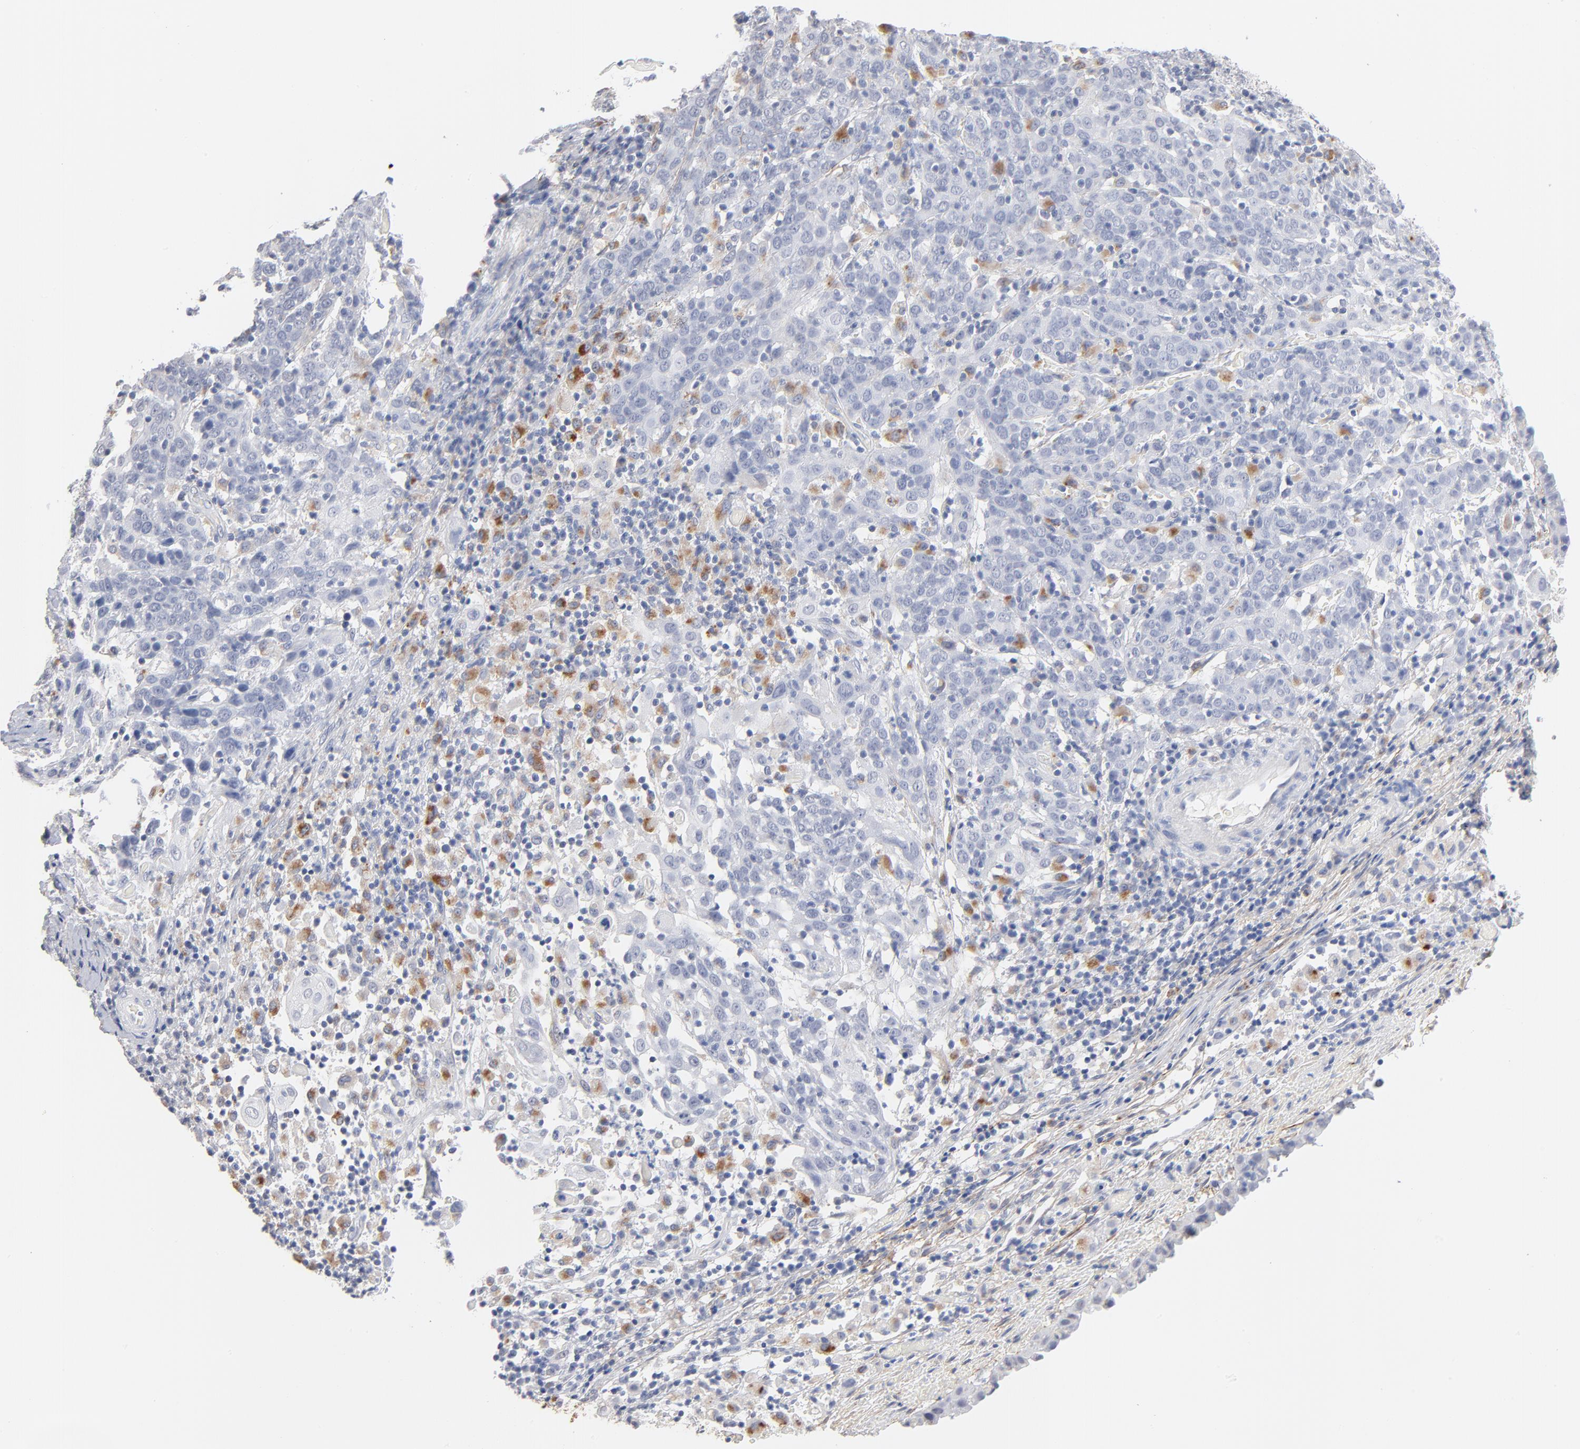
{"staining": {"intensity": "negative", "quantity": "none", "location": "none"}, "tissue": "cervical cancer", "cell_type": "Tumor cells", "image_type": "cancer", "snomed": [{"axis": "morphology", "description": "Normal tissue, NOS"}, {"axis": "morphology", "description": "Squamous cell carcinoma, NOS"}, {"axis": "topography", "description": "Cervix"}], "caption": "There is no significant expression in tumor cells of squamous cell carcinoma (cervical). (IHC, brightfield microscopy, high magnification).", "gene": "LTBP2", "patient": {"sex": "female", "age": 67}}